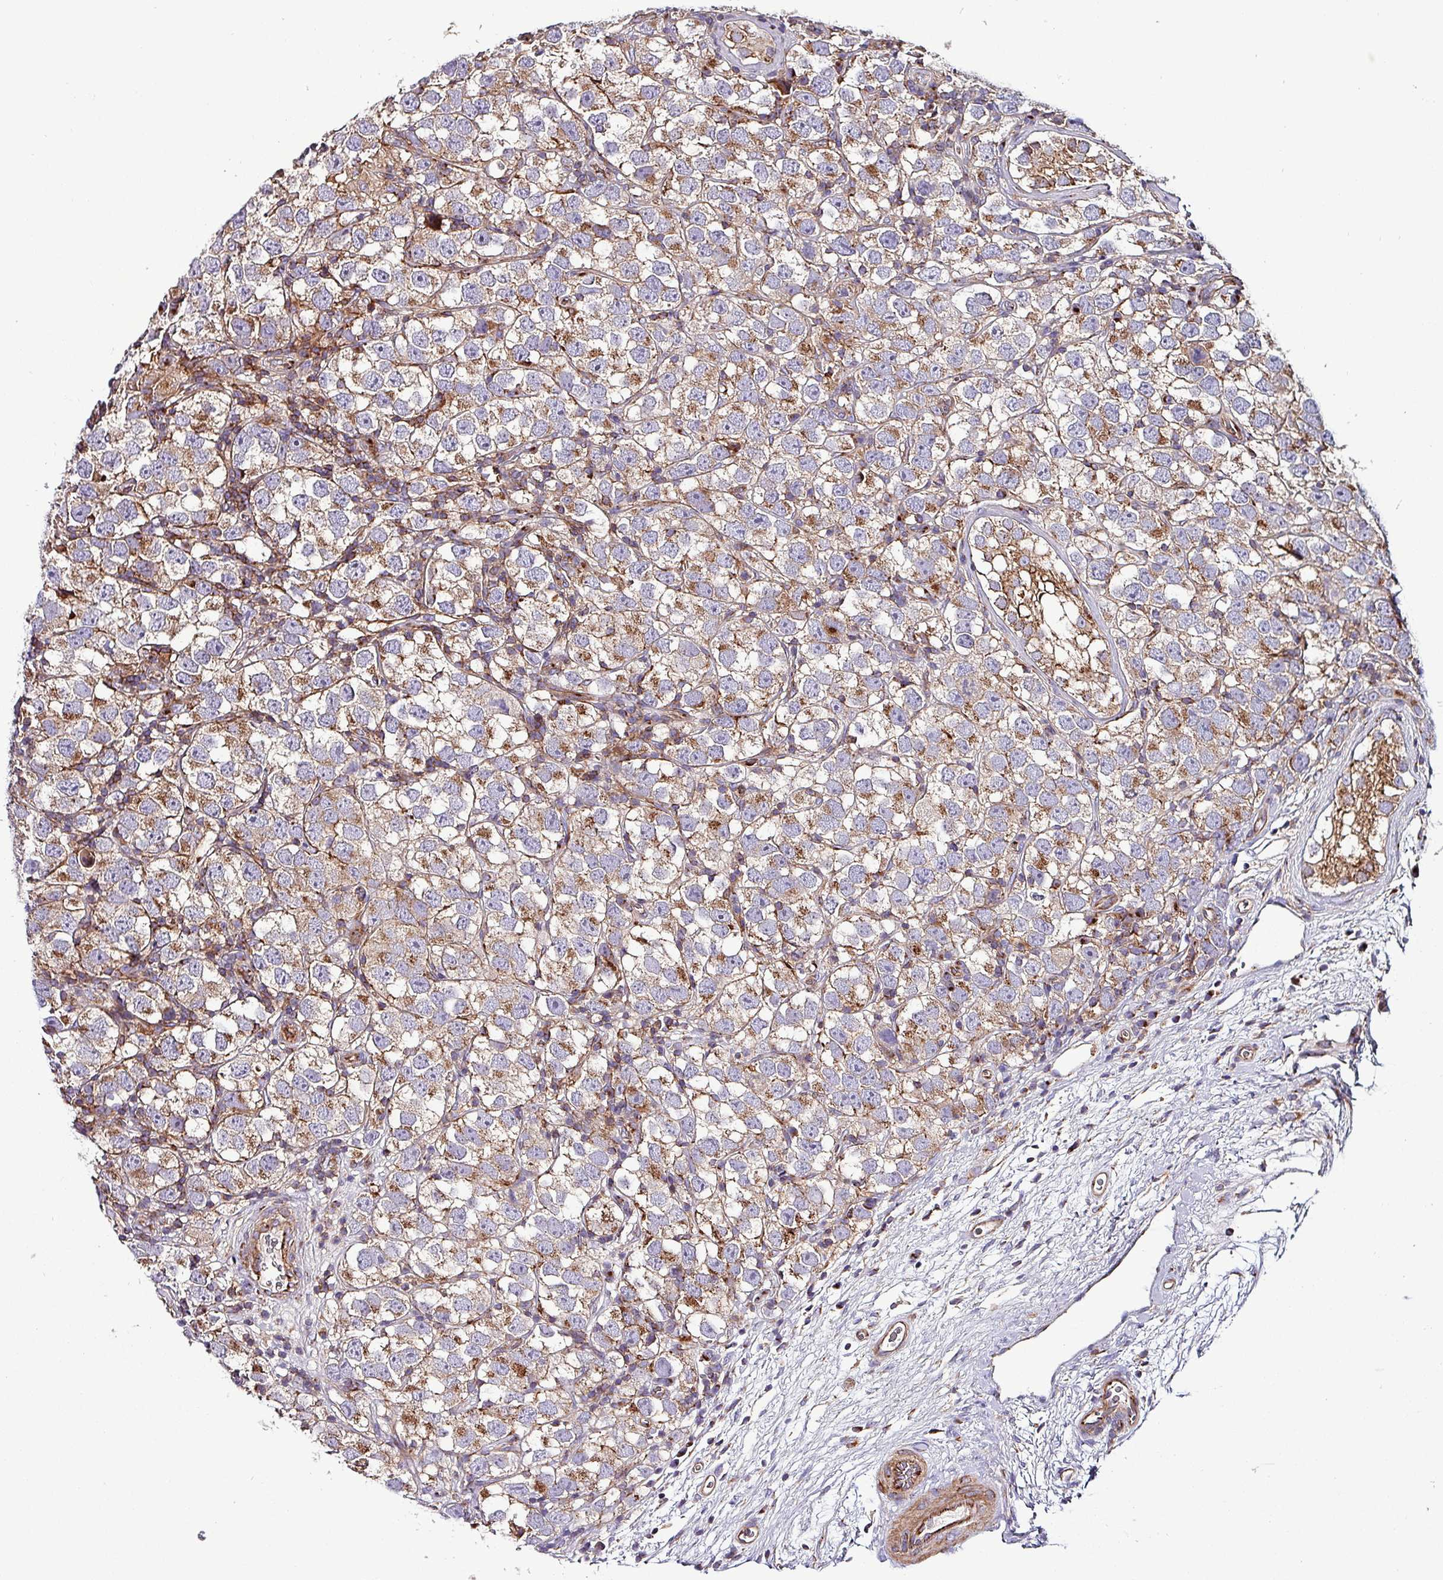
{"staining": {"intensity": "weak", "quantity": ">75%", "location": "cytoplasmic/membranous"}, "tissue": "testis cancer", "cell_type": "Tumor cells", "image_type": "cancer", "snomed": [{"axis": "morphology", "description": "Seminoma, NOS"}, {"axis": "topography", "description": "Testis"}], "caption": "Immunohistochemical staining of testis cancer reveals weak cytoplasmic/membranous protein positivity in approximately >75% of tumor cells.", "gene": "VAMP4", "patient": {"sex": "male", "age": 26}}